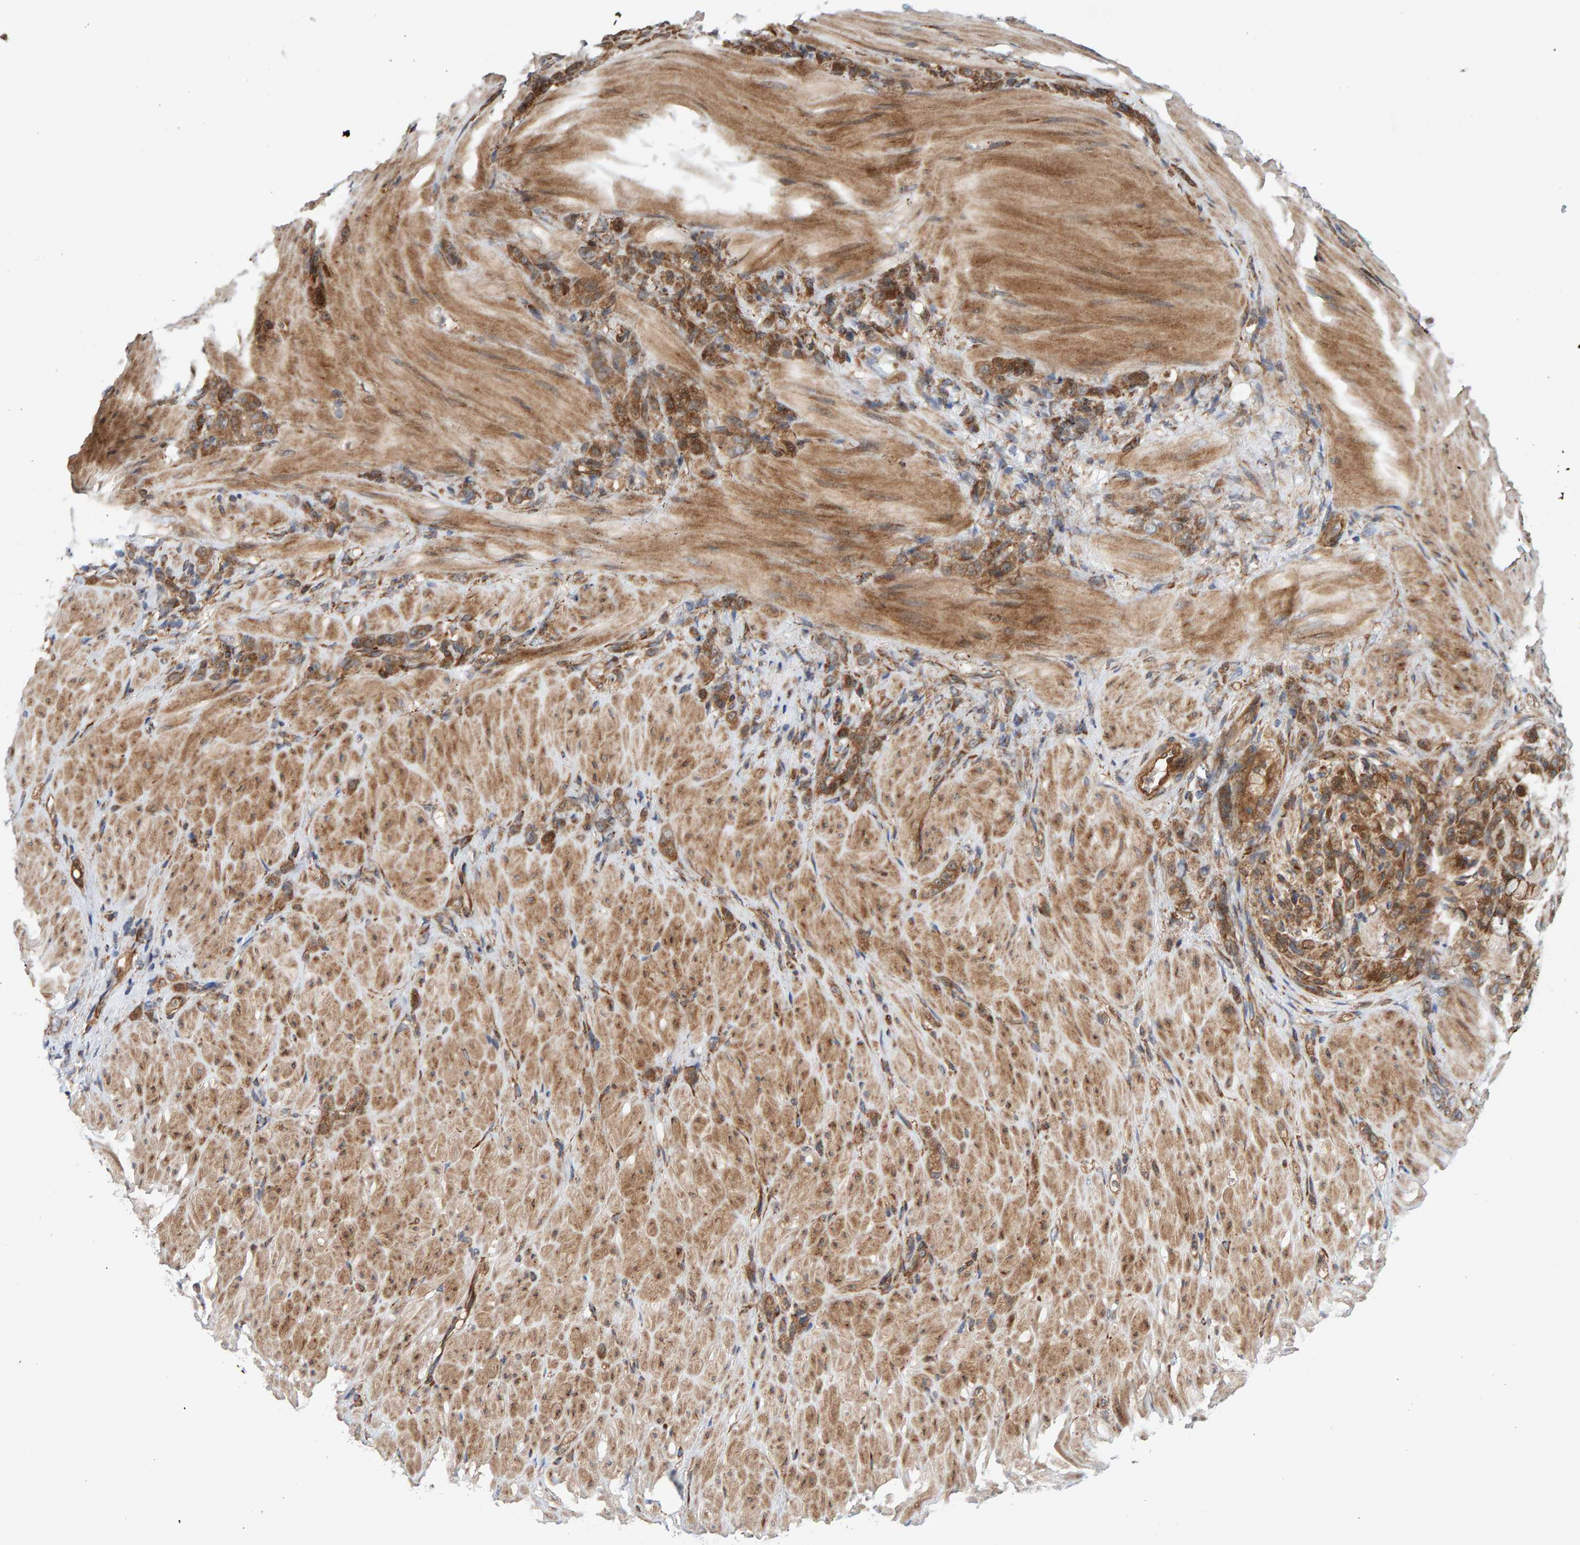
{"staining": {"intensity": "moderate", "quantity": ">75%", "location": "cytoplasmic/membranous"}, "tissue": "stomach cancer", "cell_type": "Tumor cells", "image_type": "cancer", "snomed": [{"axis": "morphology", "description": "Normal tissue, NOS"}, {"axis": "morphology", "description": "Adenocarcinoma, NOS"}, {"axis": "topography", "description": "Stomach"}], "caption": "The photomicrograph demonstrates immunohistochemical staining of adenocarcinoma (stomach). There is moderate cytoplasmic/membranous expression is appreciated in approximately >75% of tumor cells.", "gene": "KIAA0753", "patient": {"sex": "male", "age": 82}}